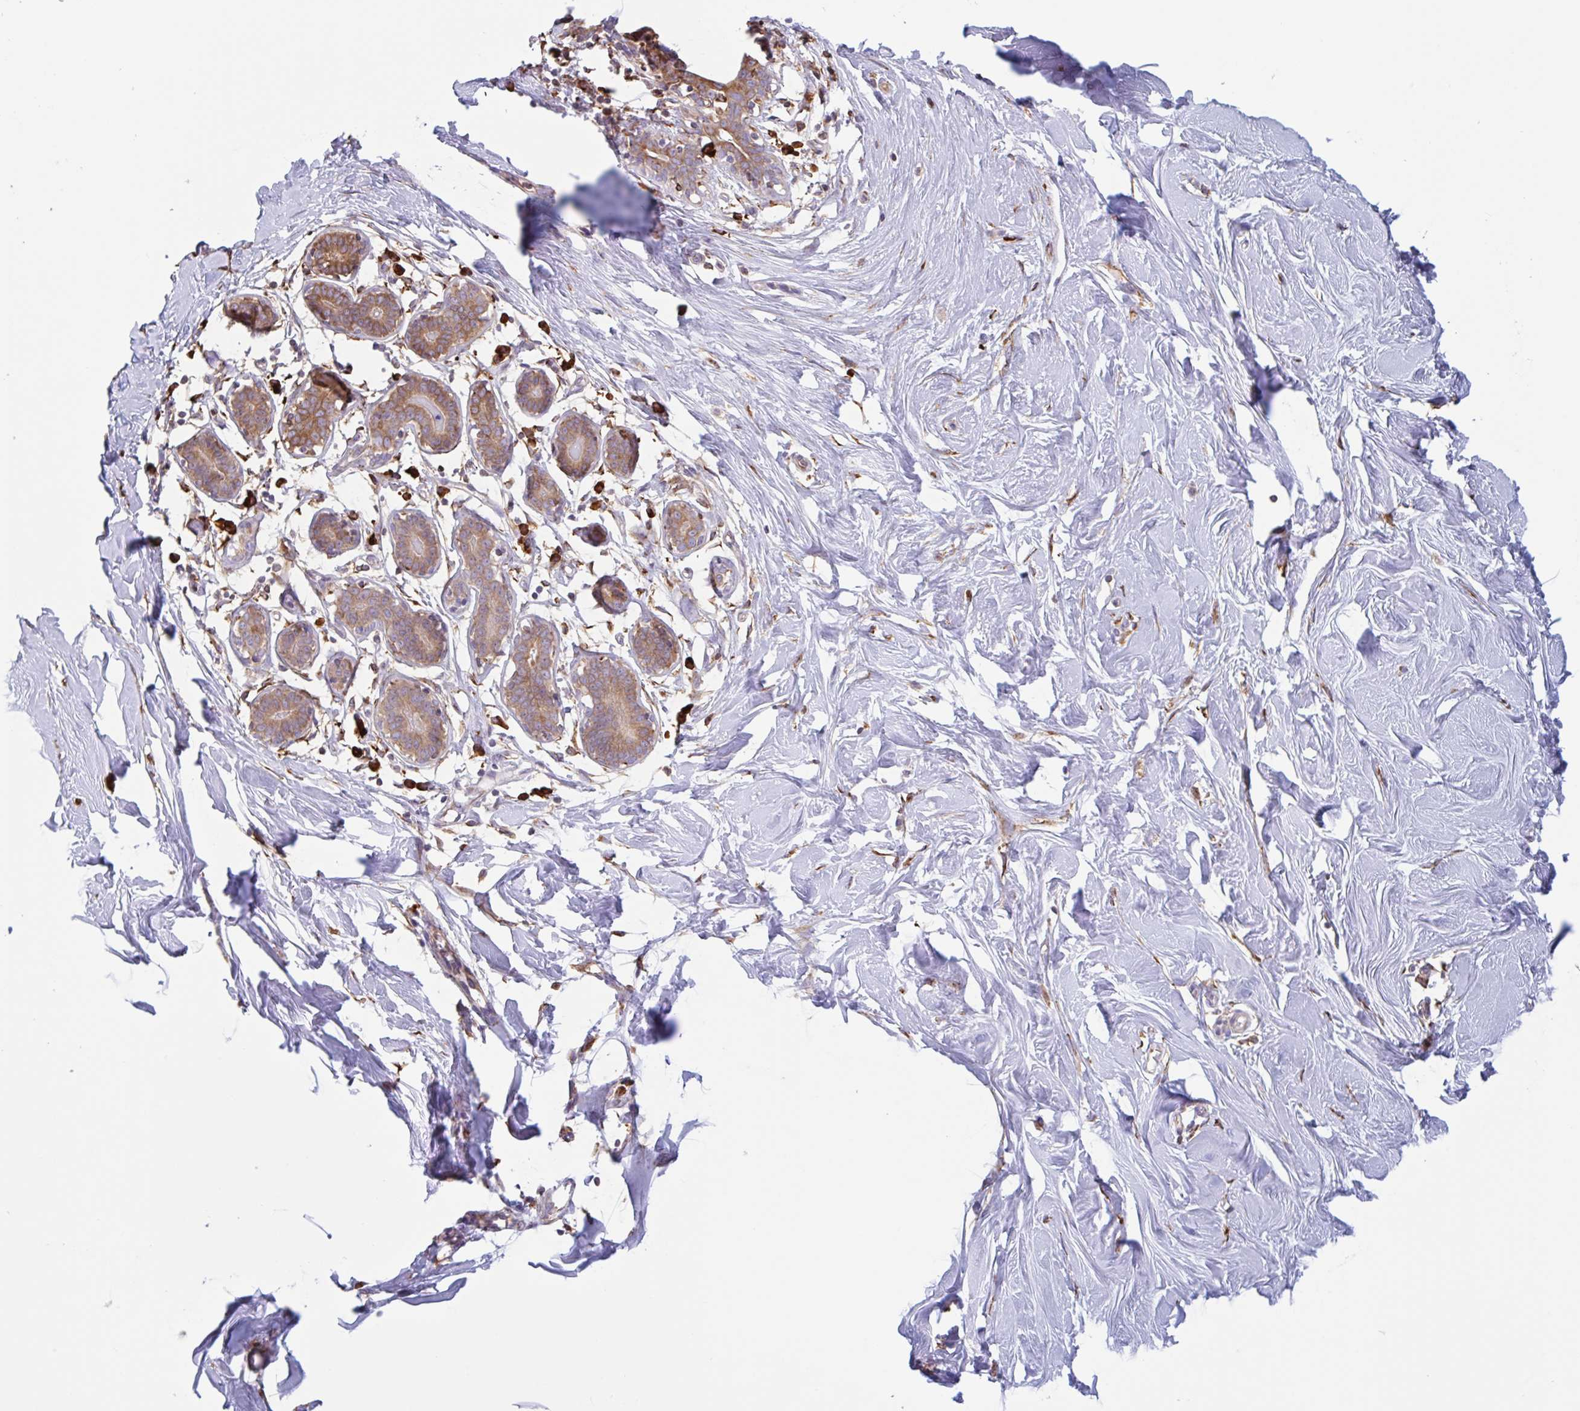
{"staining": {"intensity": "negative", "quantity": "none", "location": "none"}, "tissue": "breast", "cell_type": "Adipocytes", "image_type": "normal", "snomed": [{"axis": "morphology", "description": "Normal tissue, NOS"}, {"axis": "topography", "description": "Breast"}], "caption": "Adipocytes are negative for brown protein staining in benign breast. (DAB (3,3'-diaminobenzidine) immunohistochemistry (IHC), high magnification).", "gene": "DOK4", "patient": {"sex": "female", "age": 27}}